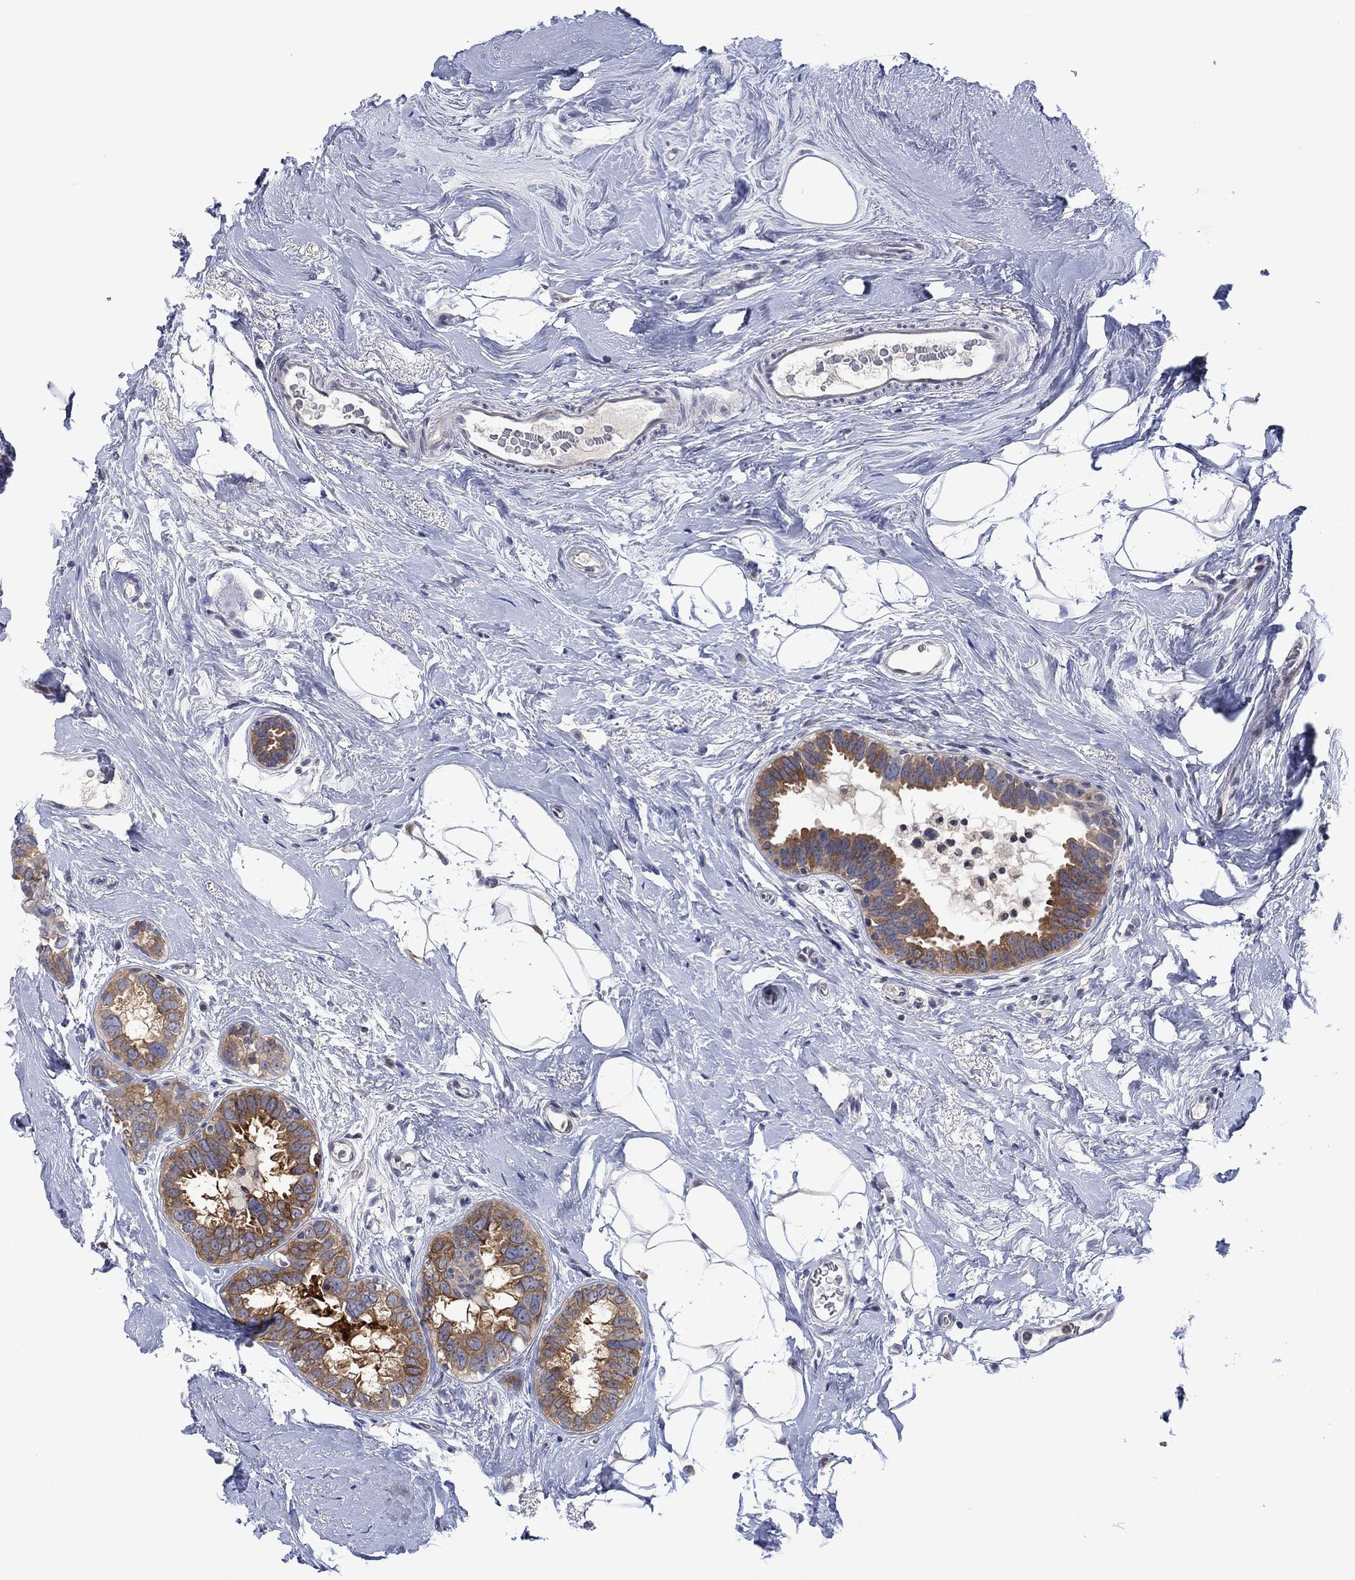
{"staining": {"intensity": "moderate", "quantity": "25%-75%", "location": "cytoplasmic/membranous"}, "tissue": "breast cancer", "cell_type": "Tumor cells", "image_type": "cancer", "snomed": [{"axis": "morphology", "description": "Duct carcinoma"}, {"axis": "topography", "description": "Breast"}], "caption": "Protein positivity by IHC exhibits moderate cytoplasmic/membranous expression in about 25%-75% of tumor cells in breast cancer (intraductal carcinoma).", "gene": "AGL", "patient": {"sex": "female", "age": 55}}